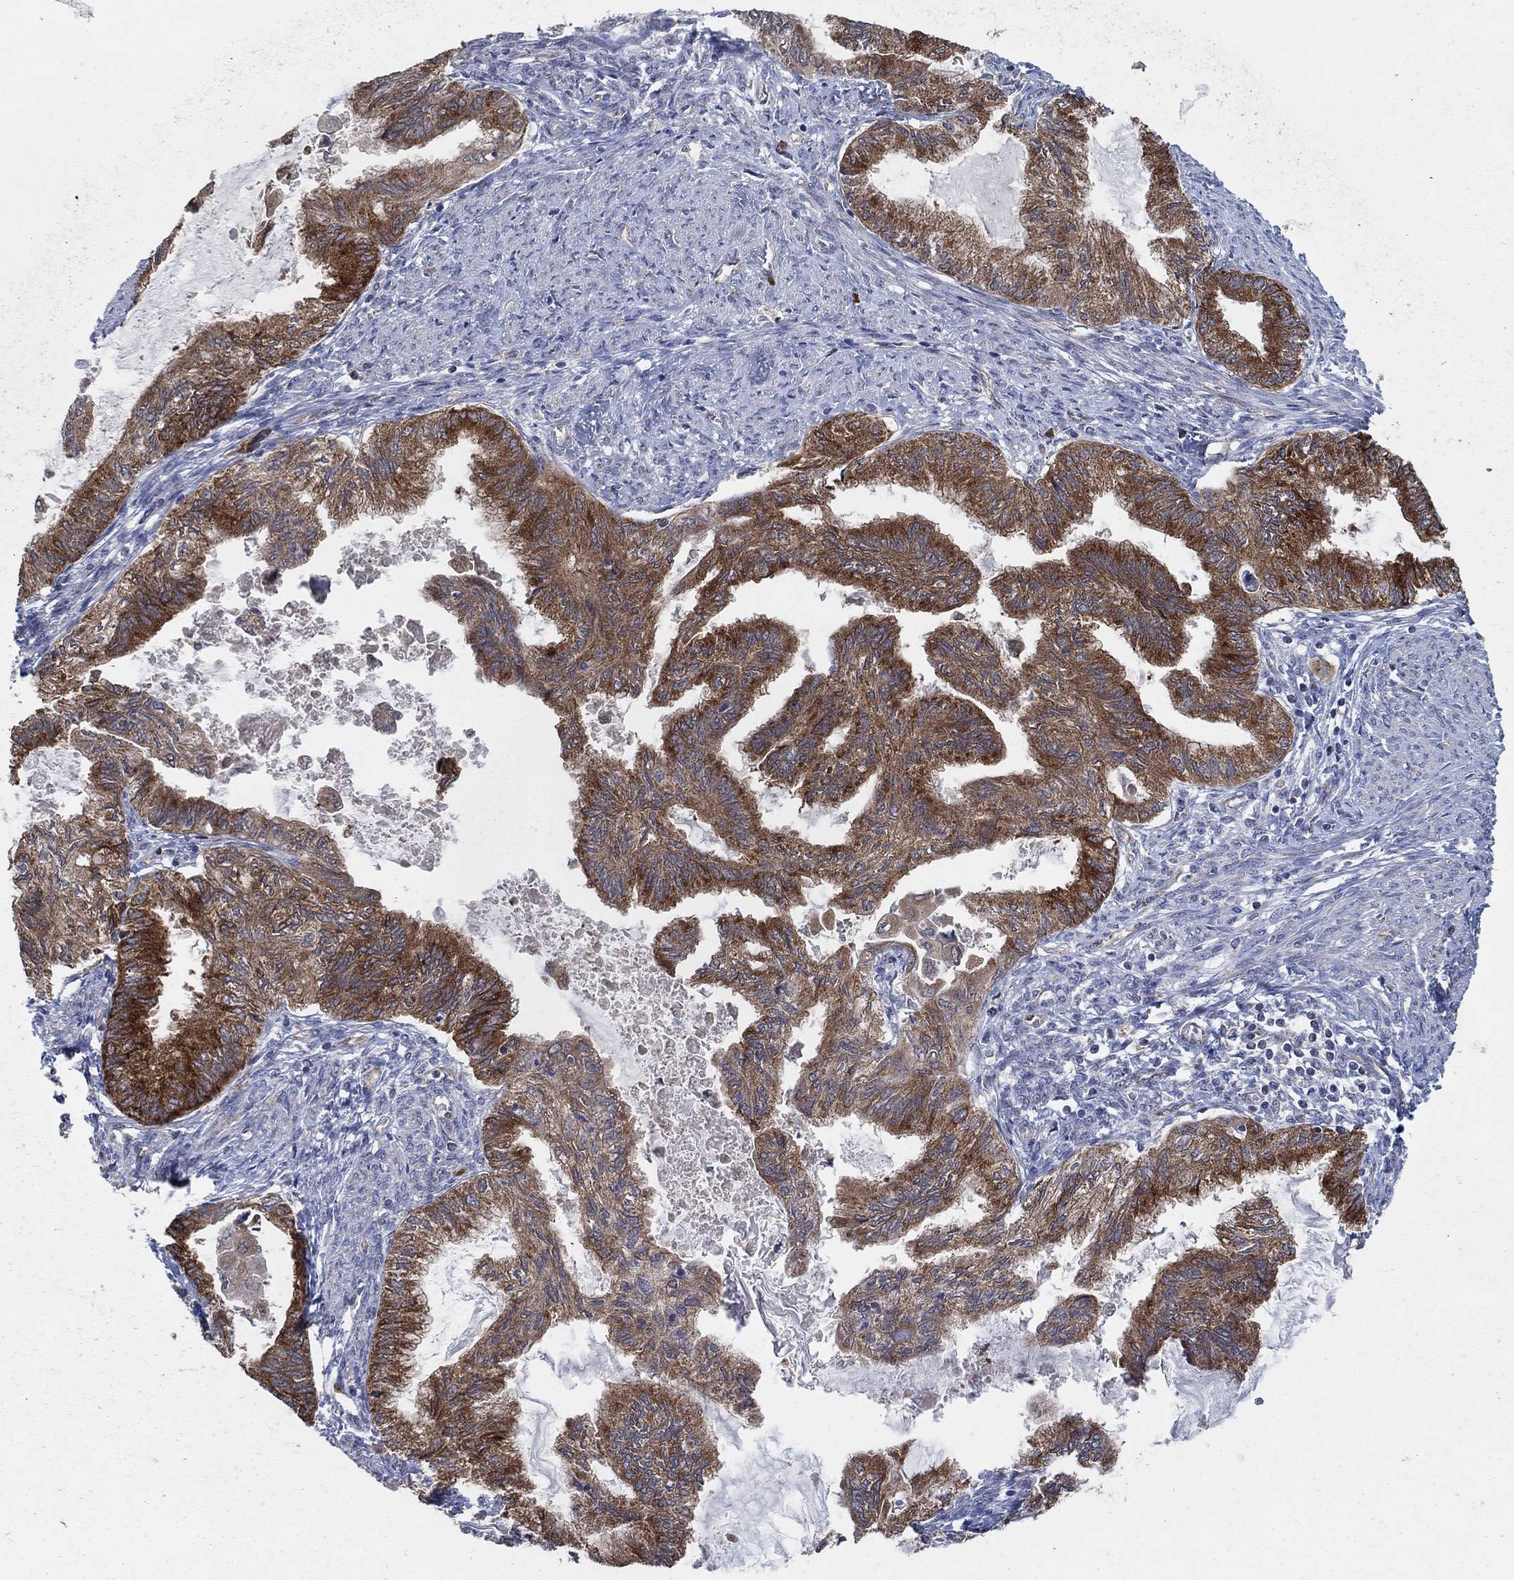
{"staining": {"intensity": "strong", "quantity": ">75%", "location": "cytoplasmic/membranous"}, "tissue": "endometrial cancer", "cell_type": "Tumor cells", "image_type": "cancer", "snomed": [{"axis": "morphology", "description": "Adenocarcinoma, NOS"}, {"axis": "topography", "description": "Endometrium"}], "caption": "IHC micrograph of neoplastic tissue: endometrial adenocarcinoma stained using immunohistochemistry (IHC) displays high levels of strong protein expression localized specifically in the cytoplasmic/membranous of tumor cells, appearing as a cytoplasmic/membranous brown color.", "gene": "HID1", "patient": {"sex": "female", "age": 86}}